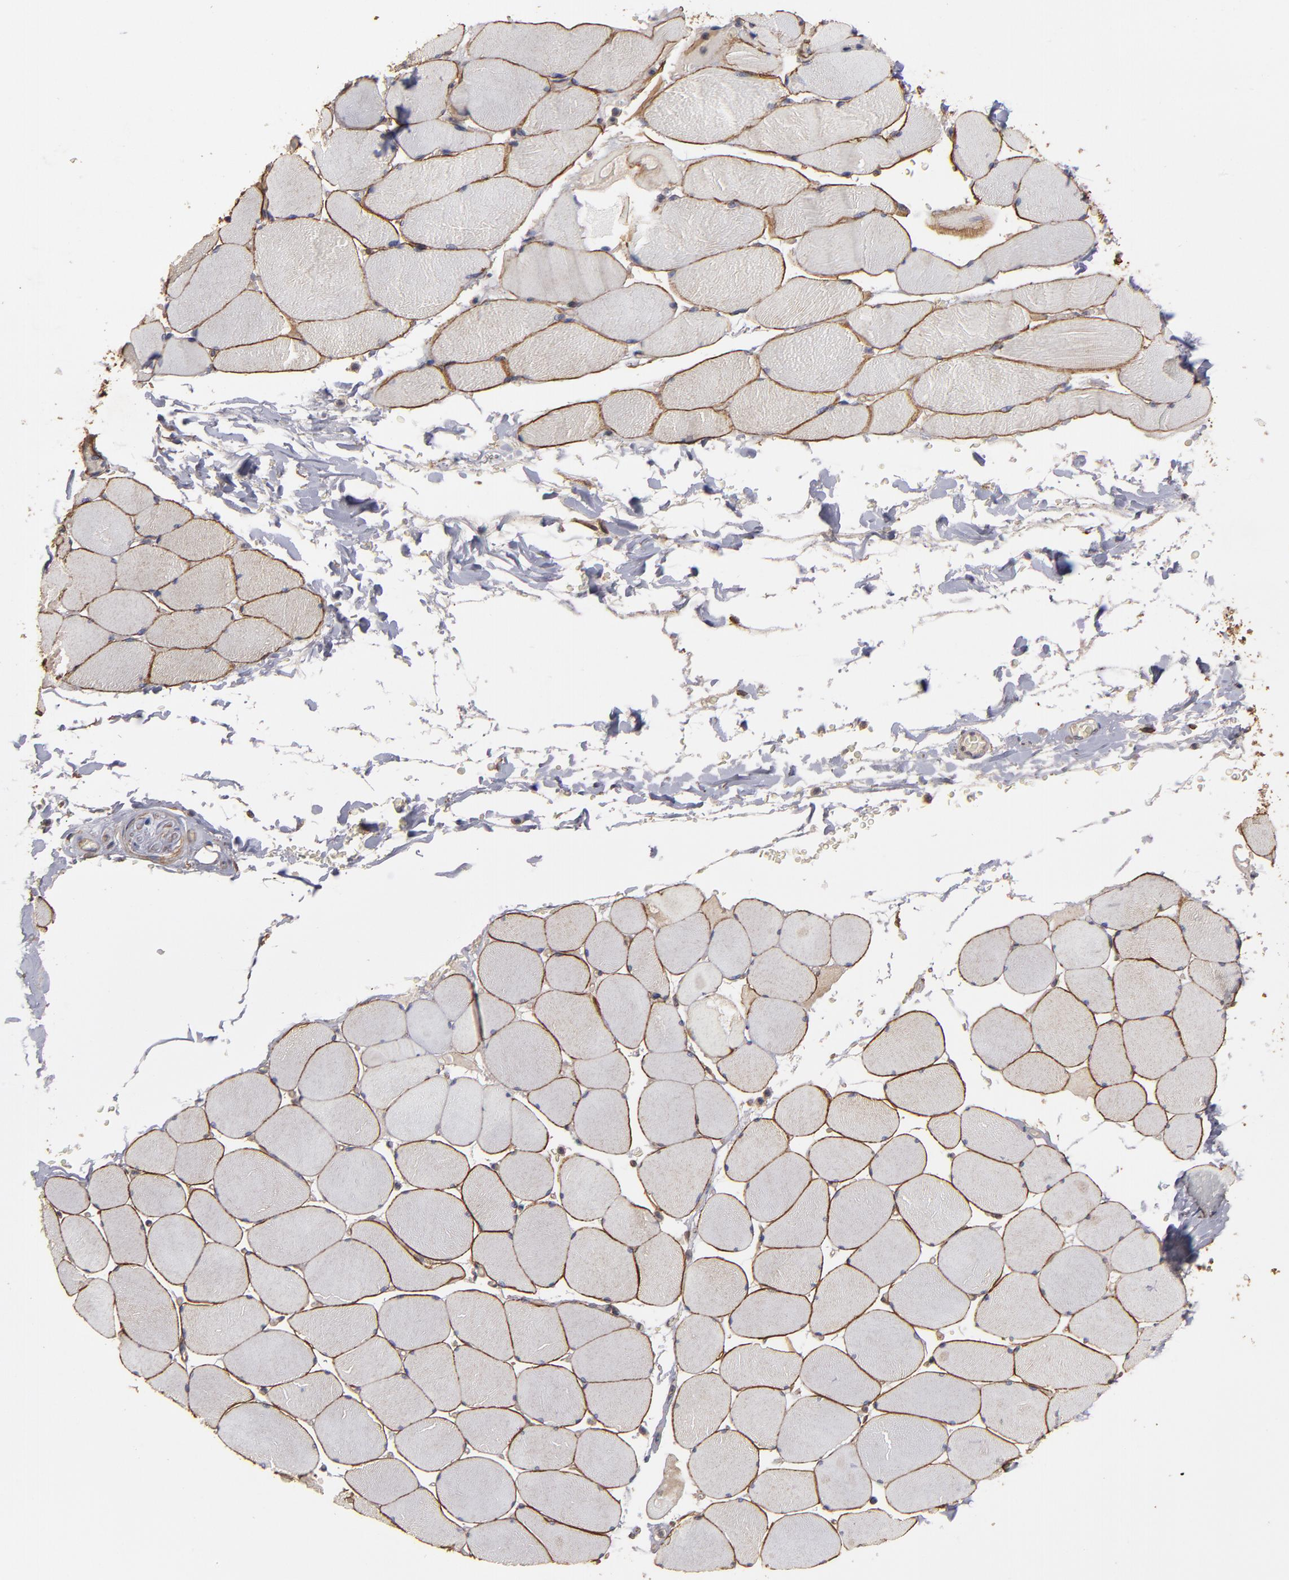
{"staining": {"intensity": "moderate", "quantity": ">75%", "location": "cytoplasmic/membranous"}, "tissue": "skeletal muscle", "cell_type": "Myocytes", "image_type": "normal", "snomed": [{"axis": "morphology", "description": "Normal tissue, NOS"}, {"axis": "topography", "description": "Skeletal muscle"}], "caption": "Immunohistochemistry photomicrograph of unremarkable skeletal muscle: human skeletal muscle stained using immunohistochemistry displays medium levels of moderate protein expression localized specifically in the cytoplasmic/membranous of myocytes, appearing as a cytoplasmic/membranous brown color.", "gene": "DMD", "patient": {"sex": "male", "age": 62}}